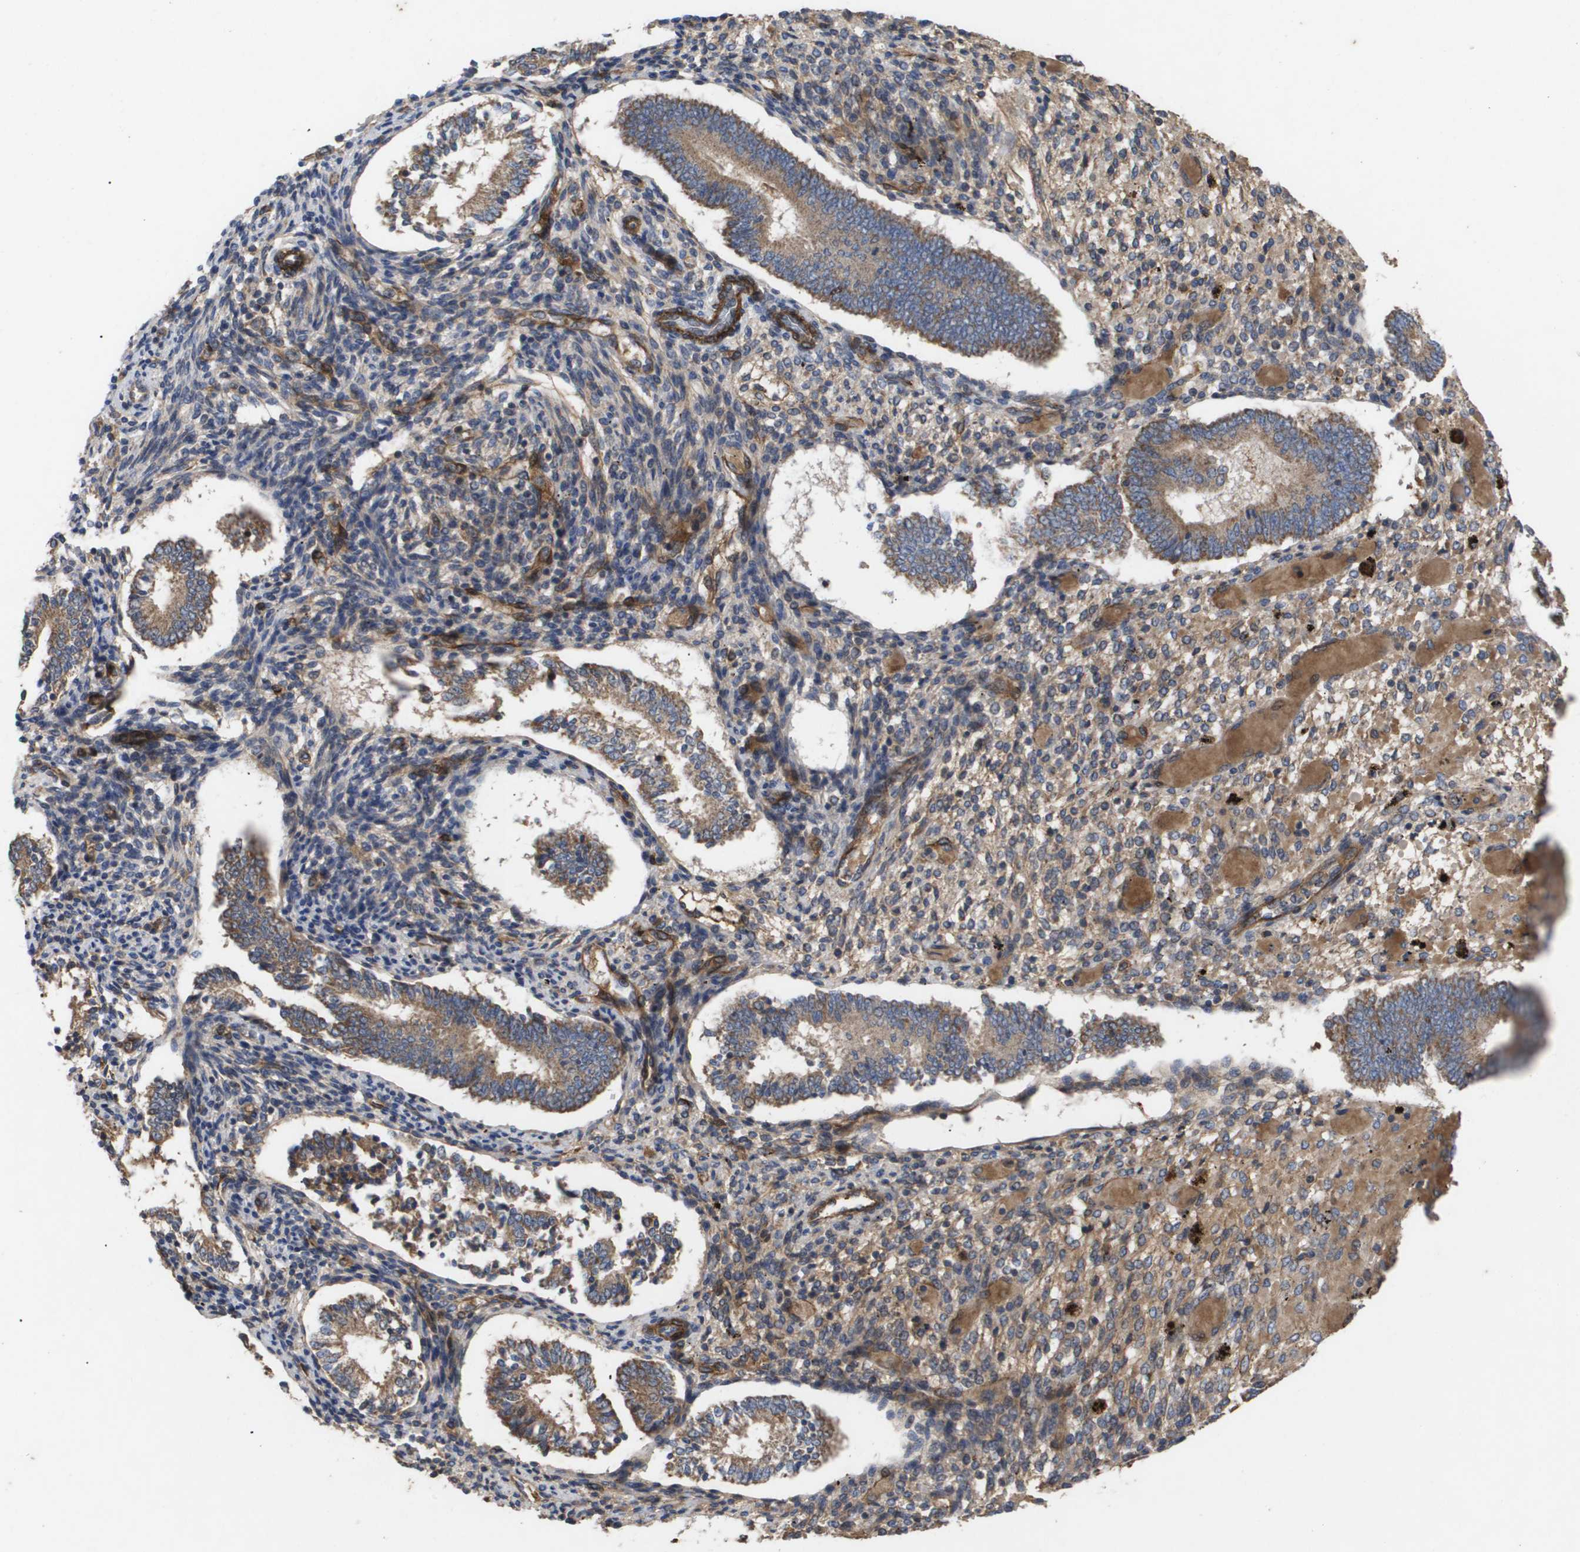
{"staining": {"intensity": "moderate", "quantity": ">75%", "location": "cytoplasmic/membranous"}, "tissue": "endometrium", "cell_type": "Cells in endometrial stroma", "image_type": "normal", "snomed": [{"axis": "morphology", "description": "Normal tissue, NOS"}, {"axis": "topography", "description": "Endometrium"}], "caption": "Cells in endometrial stroma reveal medium levels of moderate cytoplasmic/membranous positivity in about >75% of cells in benign endometrium. (Stains: DAB (3,3'-diaminobenzidine) in brown, nuclei in blue, Microscopy: brightfield microscopy at high magnification).", "gene": "TNS1", "patient": {"sex": "female", "age": 42}}